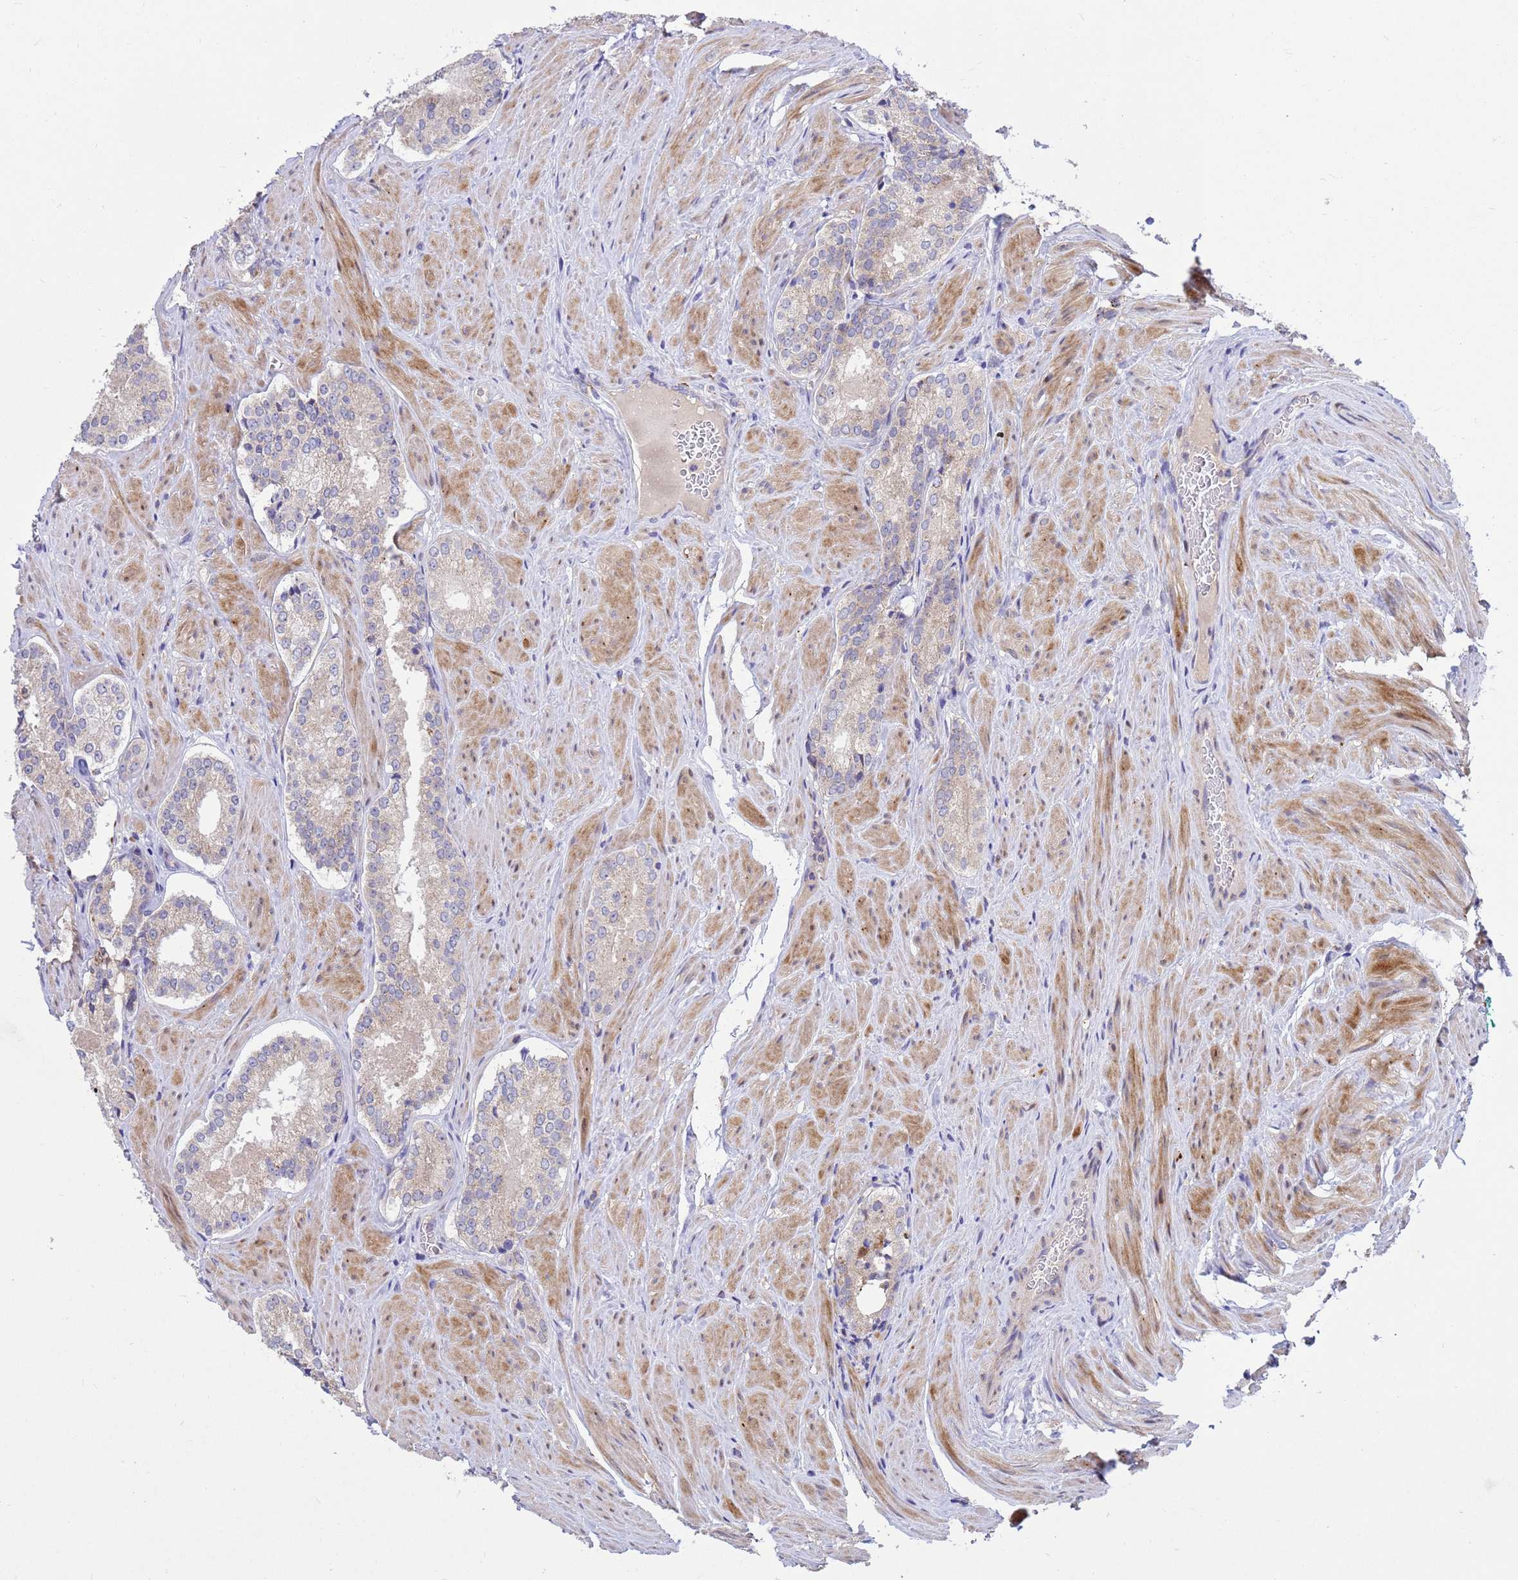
{"staining": {"intensity": "weak", "quantity": "<25%", "location": "cytoplasmic/membranous"}, "tissue": "prostate cancer", "cell_type": "Tumor cells", "image_type": "cancer", "snomed": [{"axis": "morphology", "description": "Adenocarcinoma, Low grade"}, {"axis": "topography", "description": "Prostate"}], "caption": "Immunohistochemistry (IHC) micrograph of human prostate cancer (adenocarcinoma (low-grade)) stained for a protein (brown), which reveals no expression in tumor cells.", "gene": "TUBGCP3", "patient": {"sex": "male", "age": 54}}